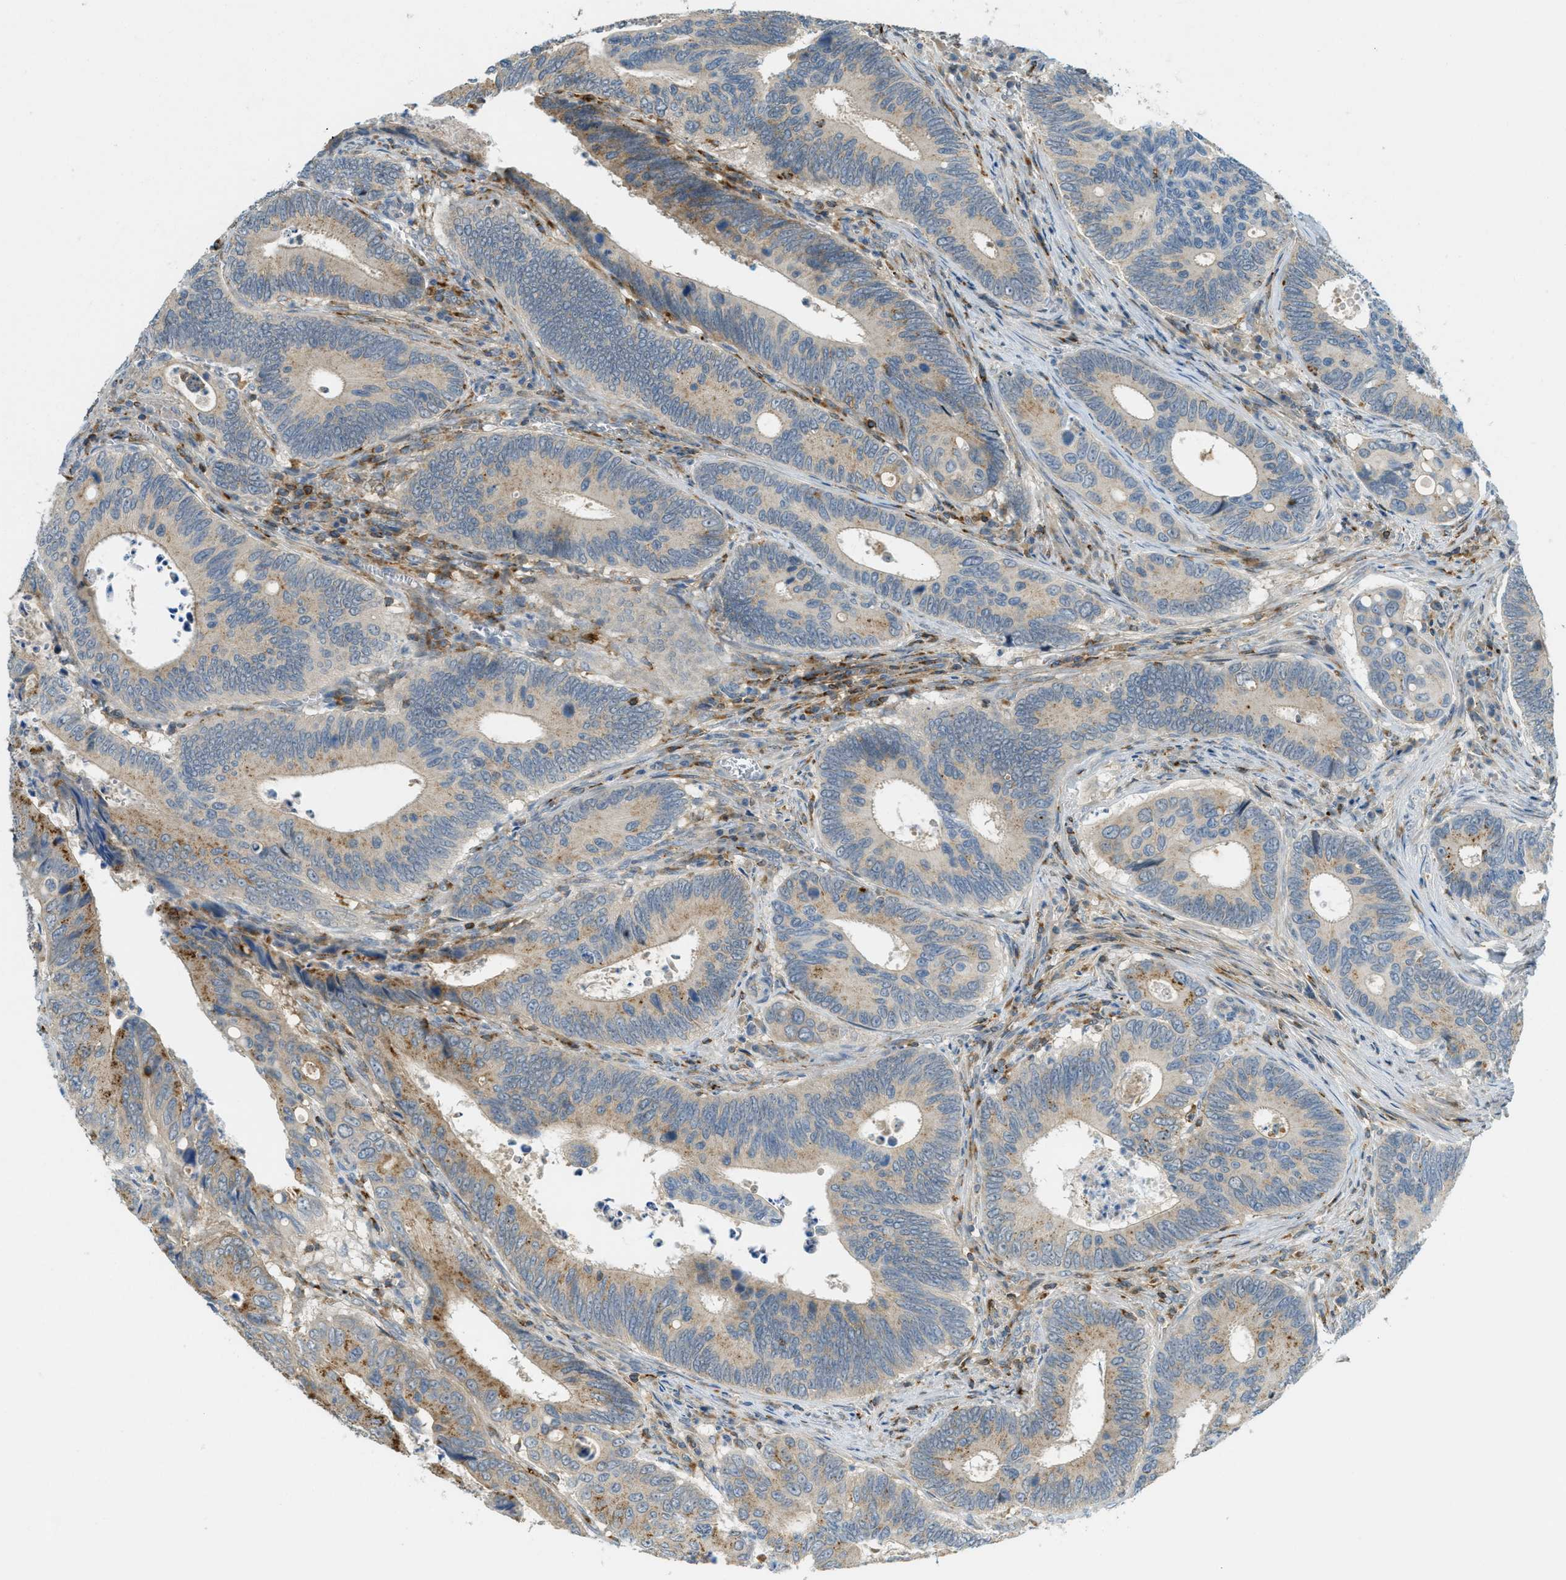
{"staining": {"intensity": "moderate", "quantity": "<25%", "location": "cytoplasmic/membranous"}, "tissue": "colorectal cancer", "cell_type": "Tumor cells", "image_type": "cancer", "snomed": [{"axis": "morphology", "description": "Inflammation, NOS"}, {"axis": "morphology", "description": "Adenocarcinoma, NOS"}, {"axis": "topography", "description": "Colon"}], "caption": "Colorectal cancer (adenocarcinoma) was stained to show a protein in brown. There is low levels of moderate cytoplasmic/membranous positivity in about <25% of tumor cells.", "gene": "PLBD2", "patient": {"sex": "male", "age": 72}}